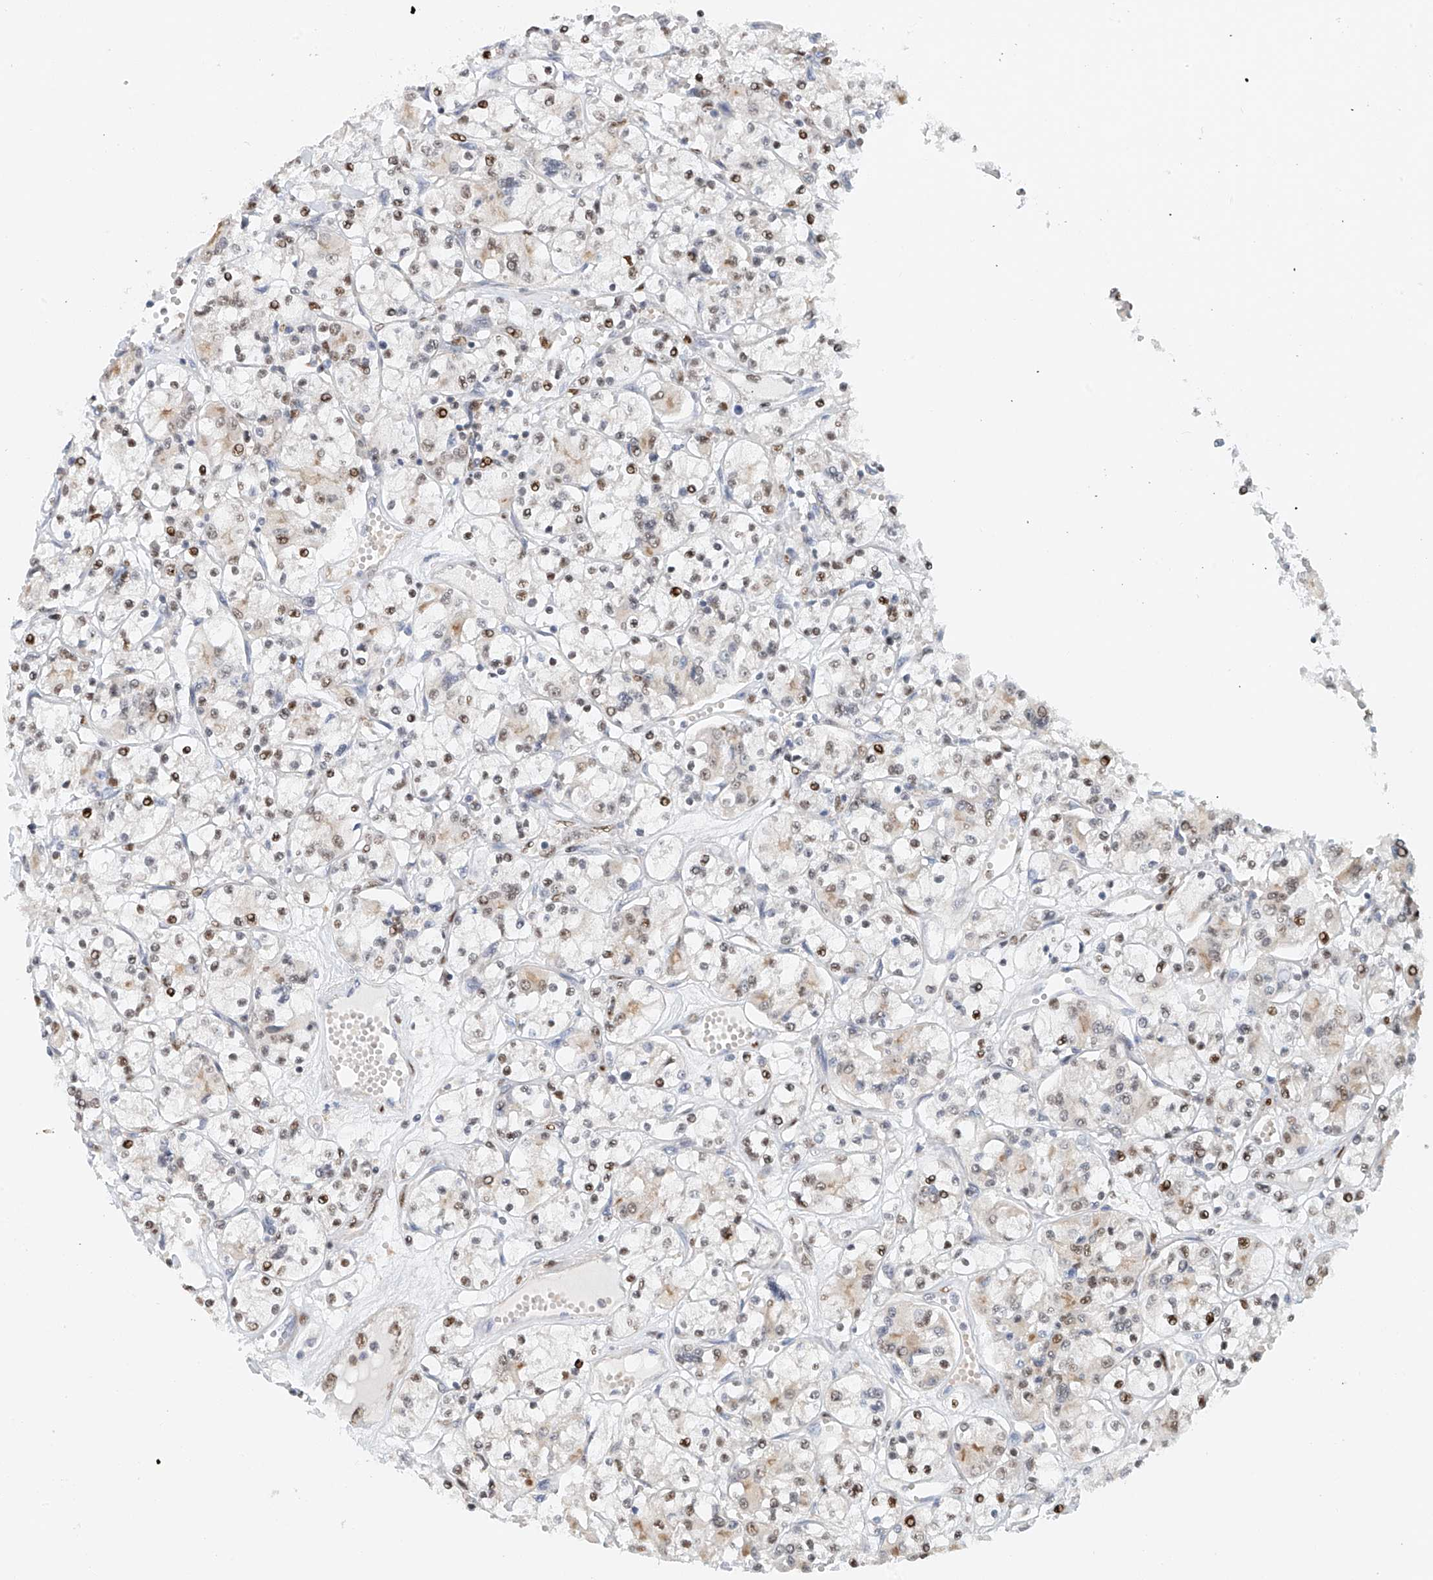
{"staining": {"intensity": "moderate", "quantity": "25%-75%", "location": "nuclear"}, "tissue": "renal cancer", "cell_type": "Tumor cells", "image_type": "cancer", "snomed": [{"axis": "morphology", "description": "Adenocarcinoma, NOS"}, {"axis": "topography", "description": "Kidney"}], "caption": "DAB immunohistochemical staining of renal cancer reveals moderate nuclear protein staining in about 25%-75% of tumor cells. The protein is stained brown, and the nuclei are stained in blue (DAB IHC with brightfield microscopy, high magnification).", "gene": "ZNF514", "patient": {"sex": "female", "age": 59}}